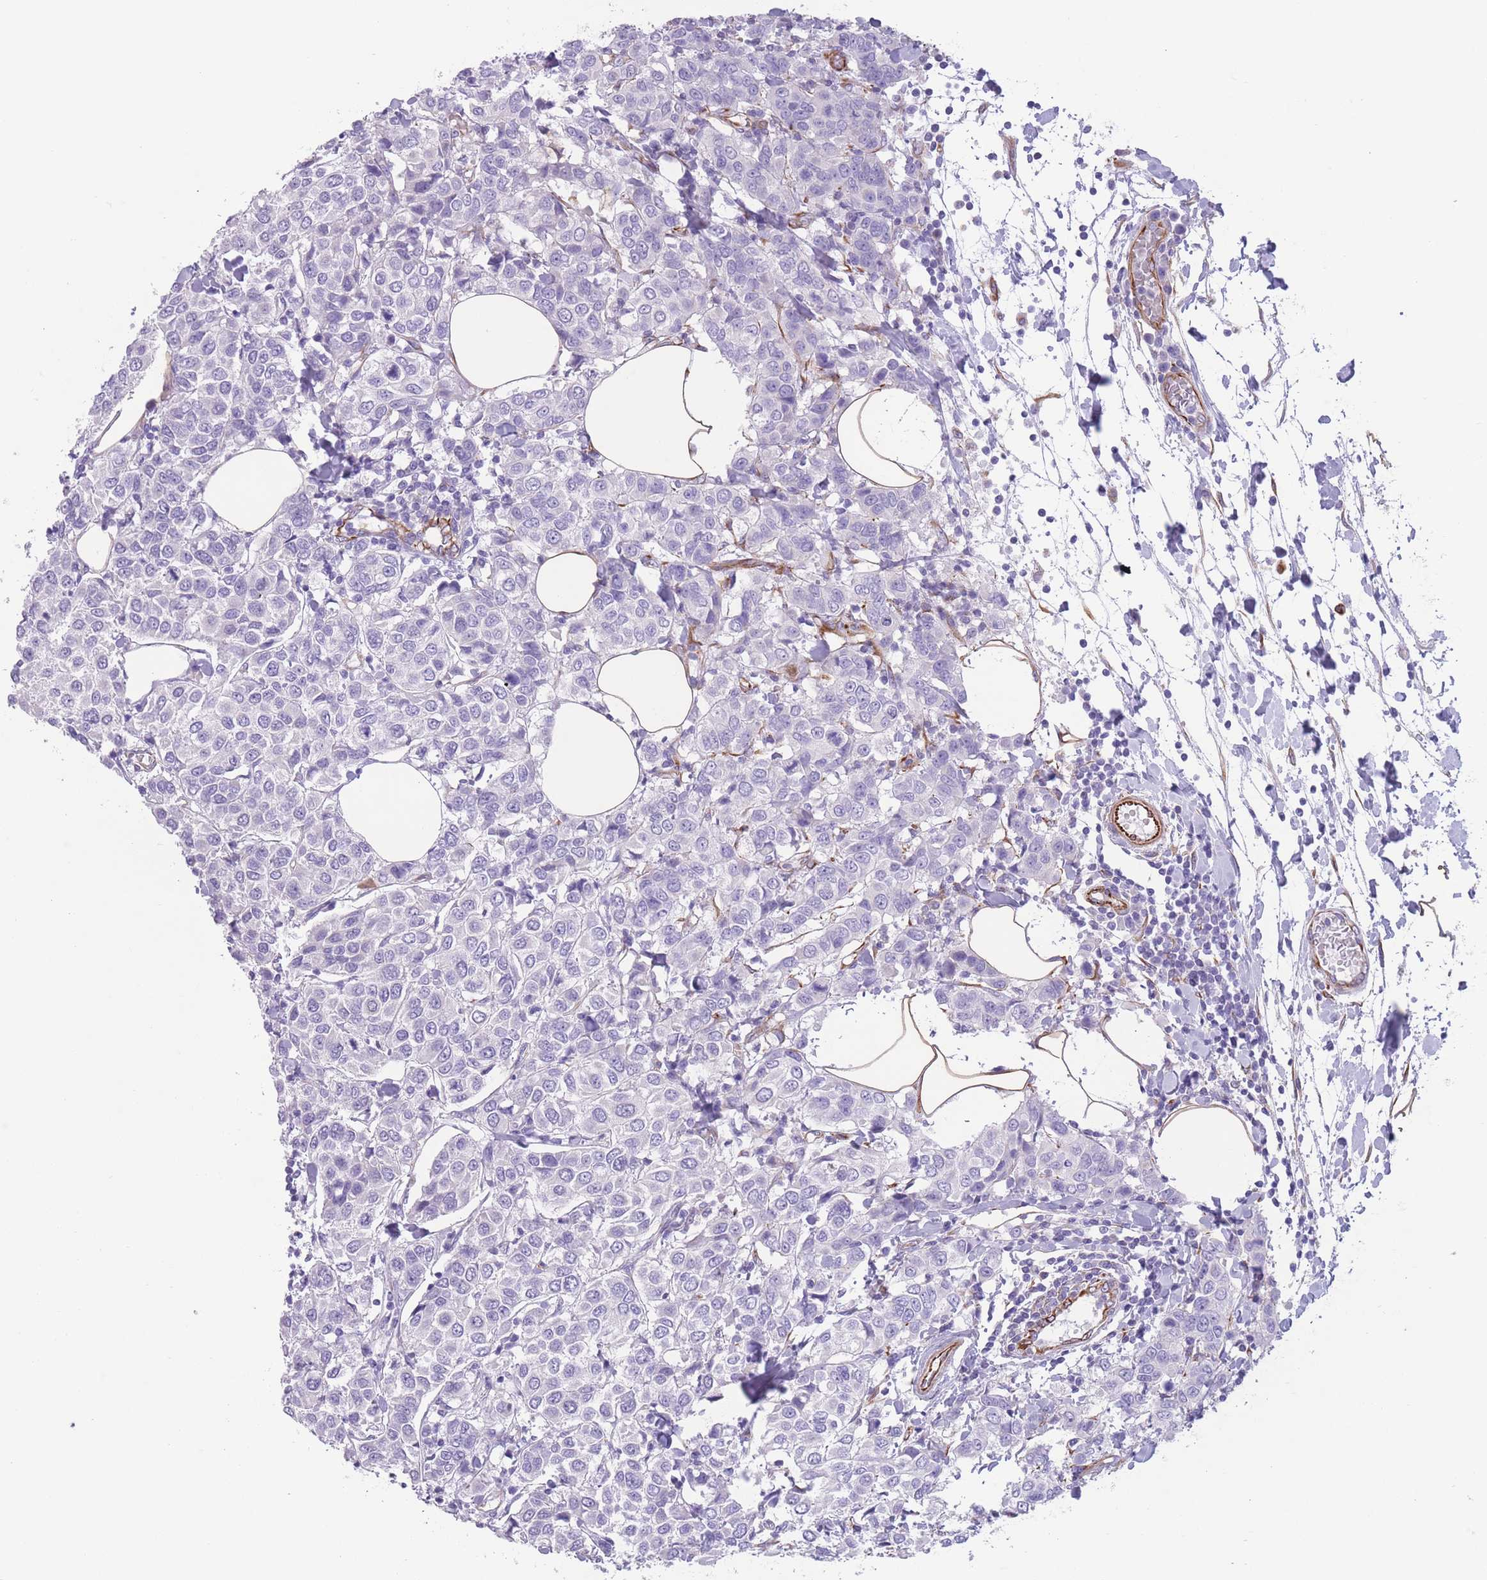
{"staining": {"intensity": "negative", "quantity": "none", "location": "none"}, "tissue": "breast cancer", "cell_type": "Tumor cells", "image_type": "cancer", "snomed": [{"axis": "morphology", "description": "Duct carcinoma"}, {"axis": "topography", "description": "Breast"}], "caption": "Tumor cells show no significant protein staining in breast invasive ductal carcinoma. Brightfield microscopy of IHC stained with DAB (brown) and hematoxylin (blue), captured at high magnification.", "gene": "PTCD1", "patient": {"sex": "female", "age": 55}}